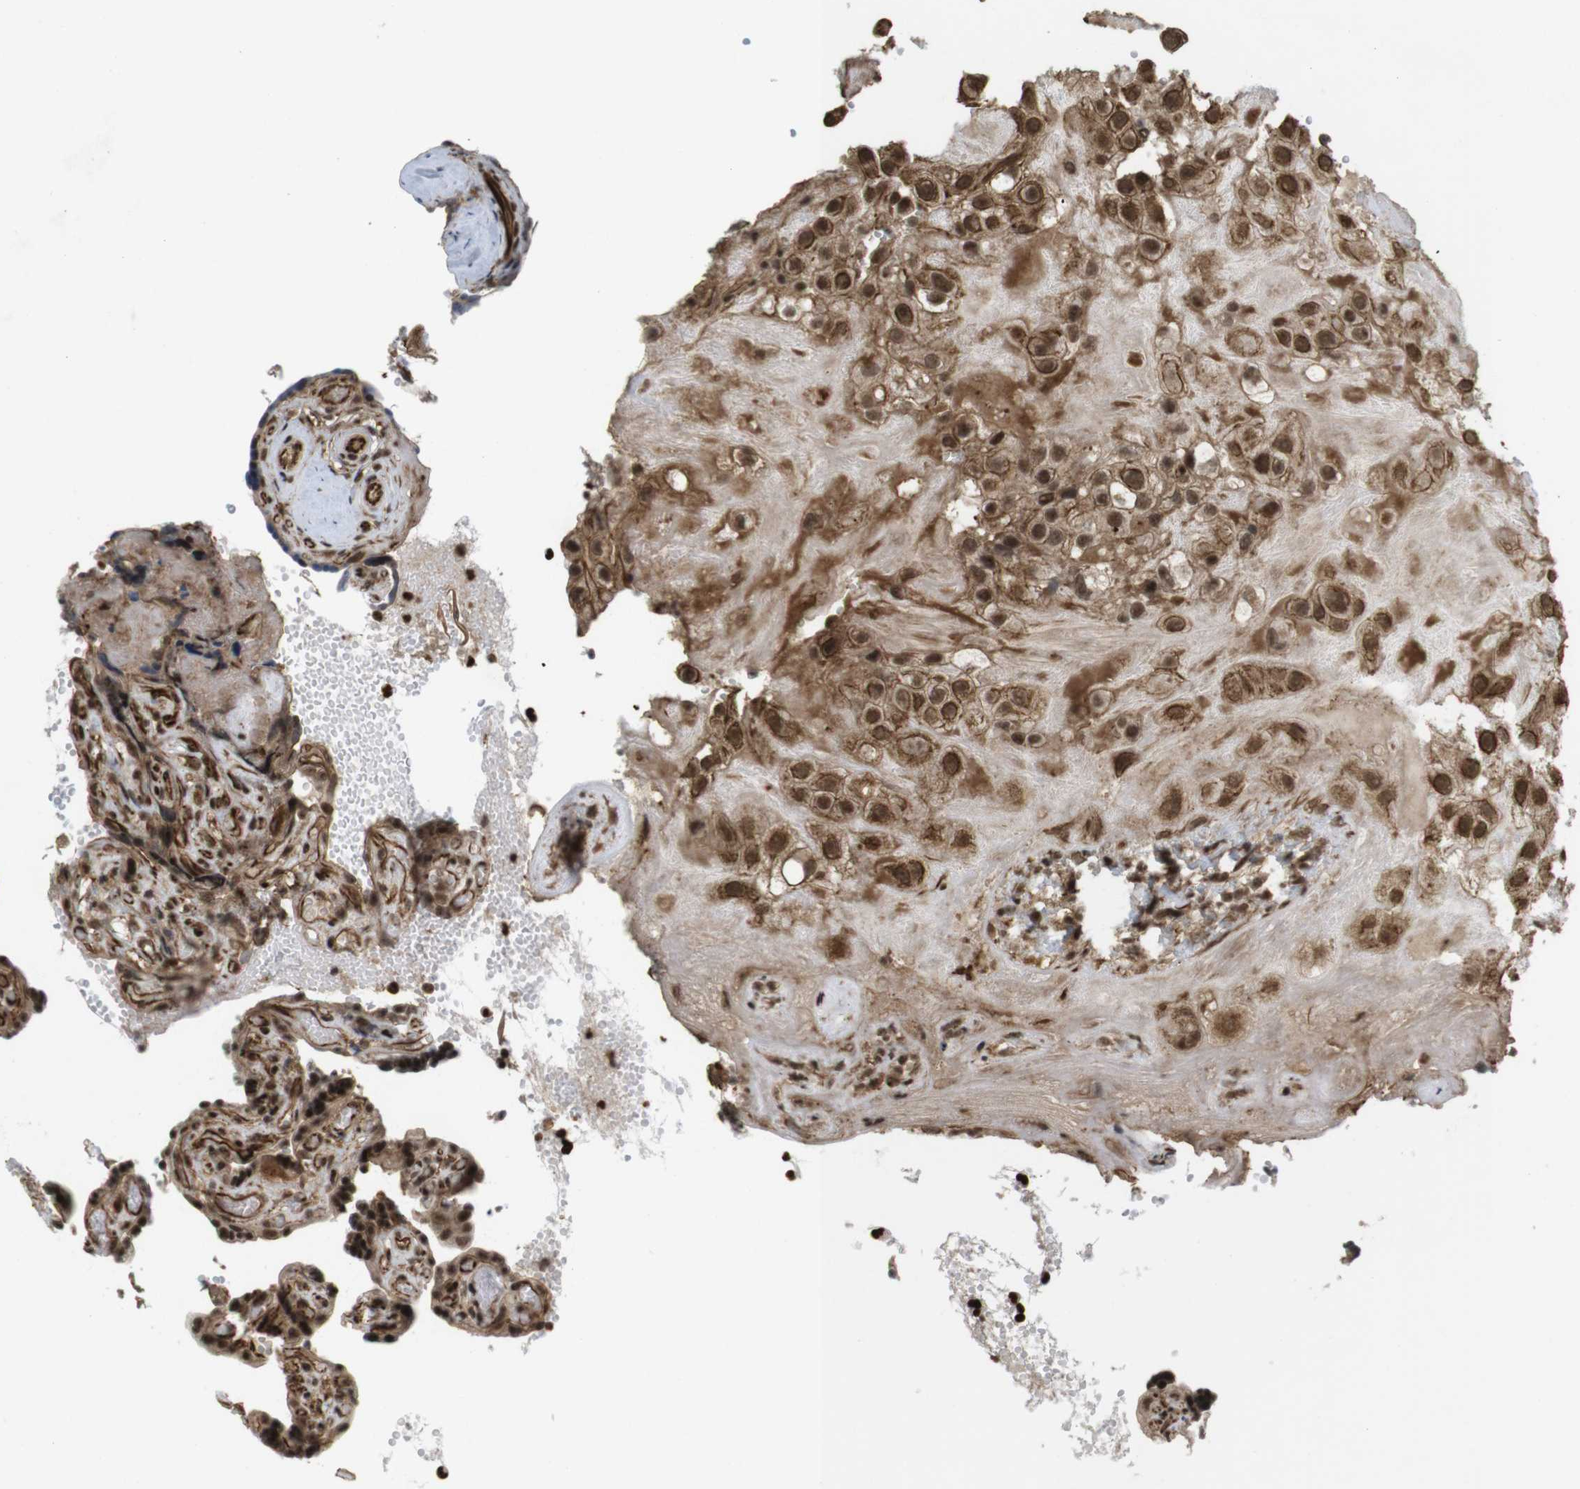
{"staining": {"intensity": "strong", "quantity": ">75%", "location": "cytoplasmic/membranous,nuclear"}, "tissue": "placenta", "cell_type": "Decidual cells", "image_type": "normal", "snomed": [{"axis": "morphology", "description": "Normal tissue, NOS"}, {"axis": "topography", "description": "Placenta"}], "caption": "Protein staining exhibits strong cytoplasmic/membranous,nuclear staining in approximately >75% of decidual cells in normal placenta. (DAB (3,3'-diaminobenzidine) IHC, brown staining for protein, blue staining for nuclei).", "gene": "SP2", "patient": {"sex": "female", "age": 30}}